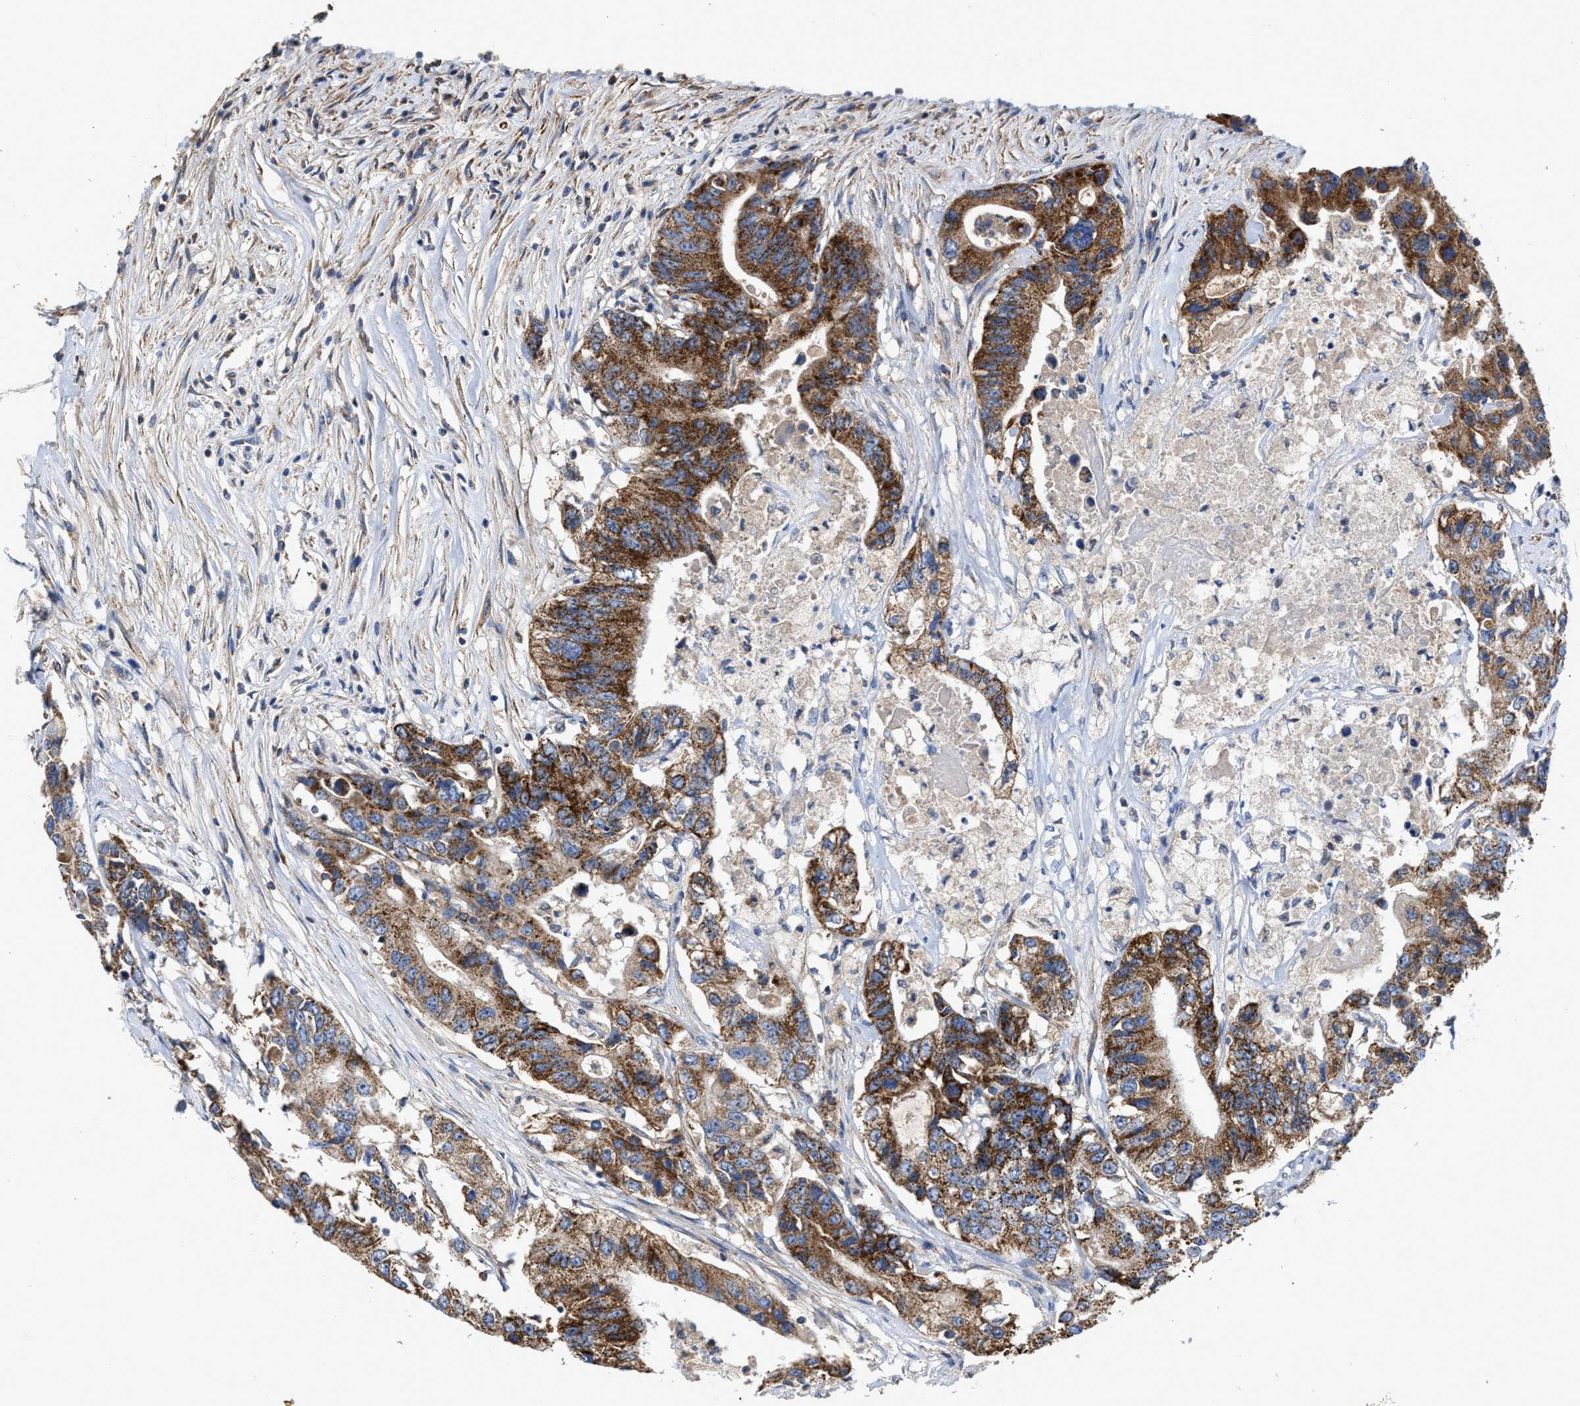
{"staining": {"intensity": "strong", "quantity": ">75%", "location": "cytoplasmic/membranous"}, "tissue": "colorectal cancer", "cell_type": "Tumor cells", "image_type": "cancer", "snomed": [{"axis": "morphology", "description": "Adenocarcinoma, NOS"}, {"axis": "topography", "description": "Colon"}], "caption": "Colorectal adenocarcinoma stained with a brown dye shows strong cytoplasmic/membranous positive positivity in approximately >75% of tumor cells.", "gene": "MECR", "patient": {"sex": "female", "age": 77}}